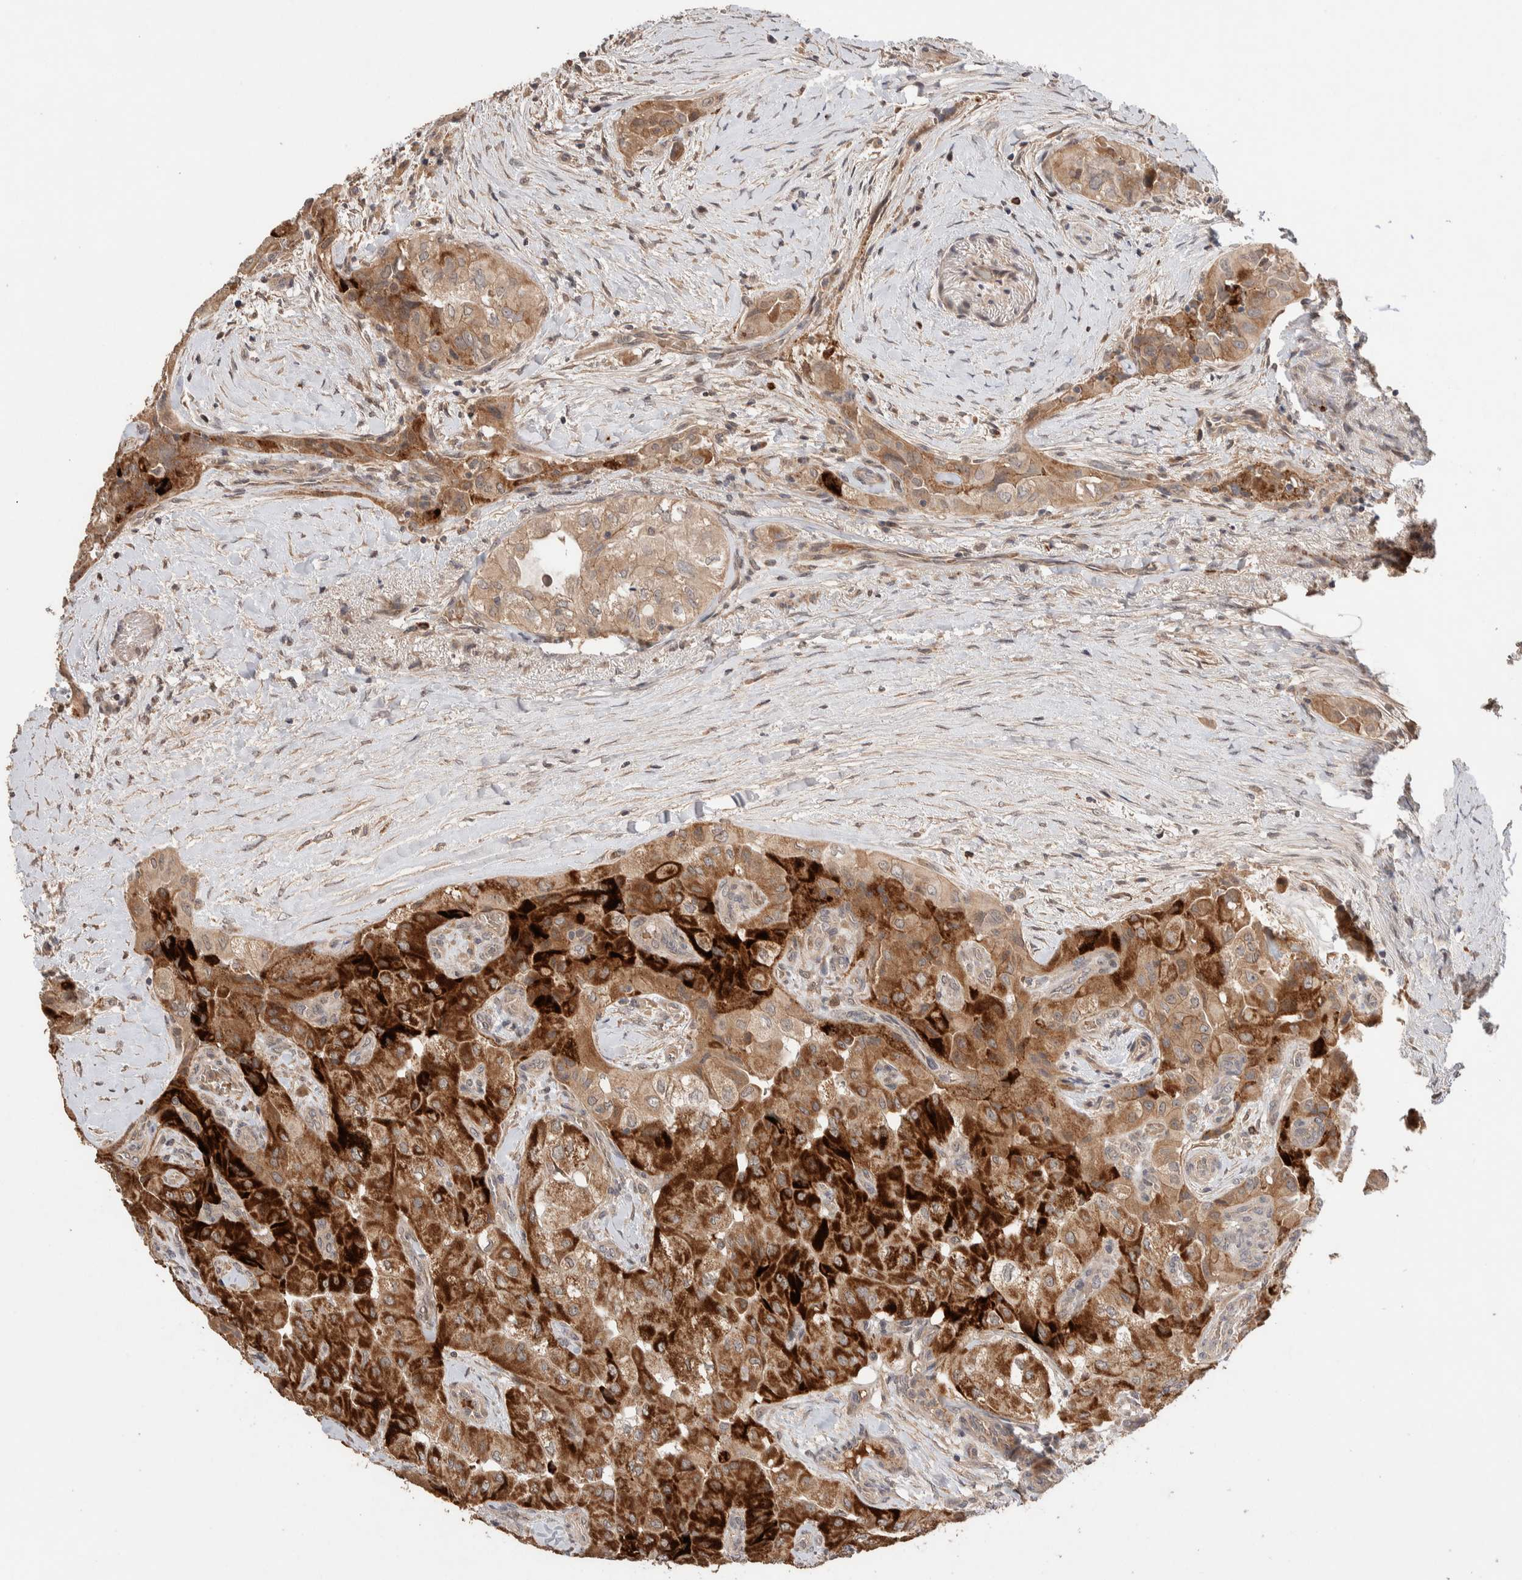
{"staining": {"intensity": "strong", "quantity": ">75%", "location": "cytoplasmic/membranous"}, "tissue": "thyroid cancer", "cell_type": "Tumor cells", "image_type": "cancer", "snomed": [{"axis": "morphology", "description": "Papillary adenocarcinoma, NOS"}, {"axis": "topography", "description": "Thyroid gland"}], "caption": "Thyroid papillary adenocarcinoma stained with a protein marker displays strong staining in tumor cells.", "gene": "CASK", "patient": {"sex": "female", "age": 59}}